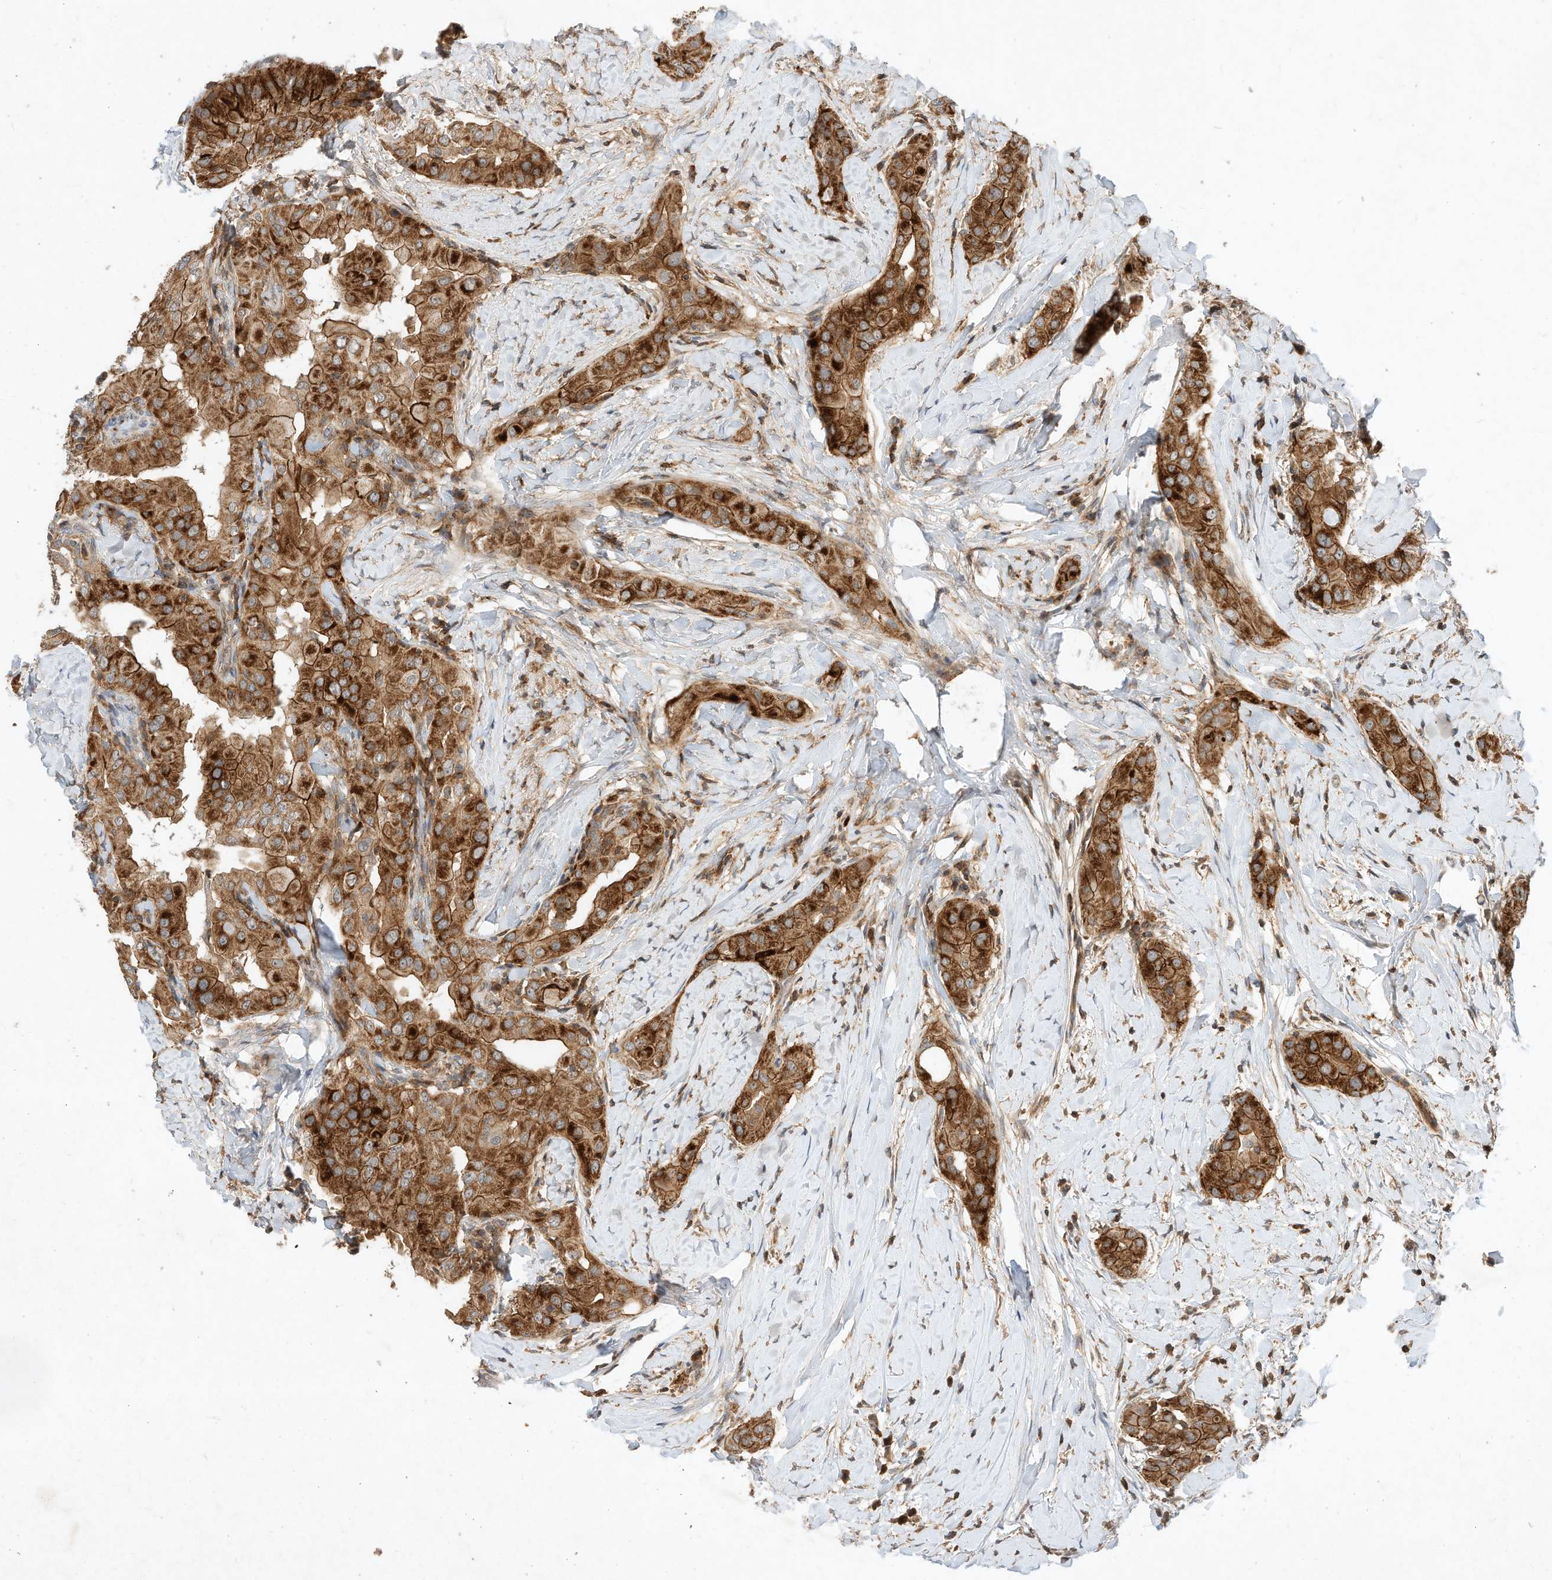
{"staining": {"intensity": "strong", "quantity": ">75%", "location": "cytoplasmic/membranous"}, "tissue": "thyroid cancer", "cell_type": "Tumor cells", "image_type": "cancer", "snomed": [{"axis": "morphology", "description": "Papillary adenocarcinoma, NOS"}, {"axis": "topography", "description": "Thyroid gland"}], "caption": "Thyroid cancer was stained to show a protein in brown. There is high levels of strong cytoplasmic/membranous positivity in approximately >75% of tumor cells.", "gene": "CPAMD8", "patient": {"sex": "male", "age": 33}}